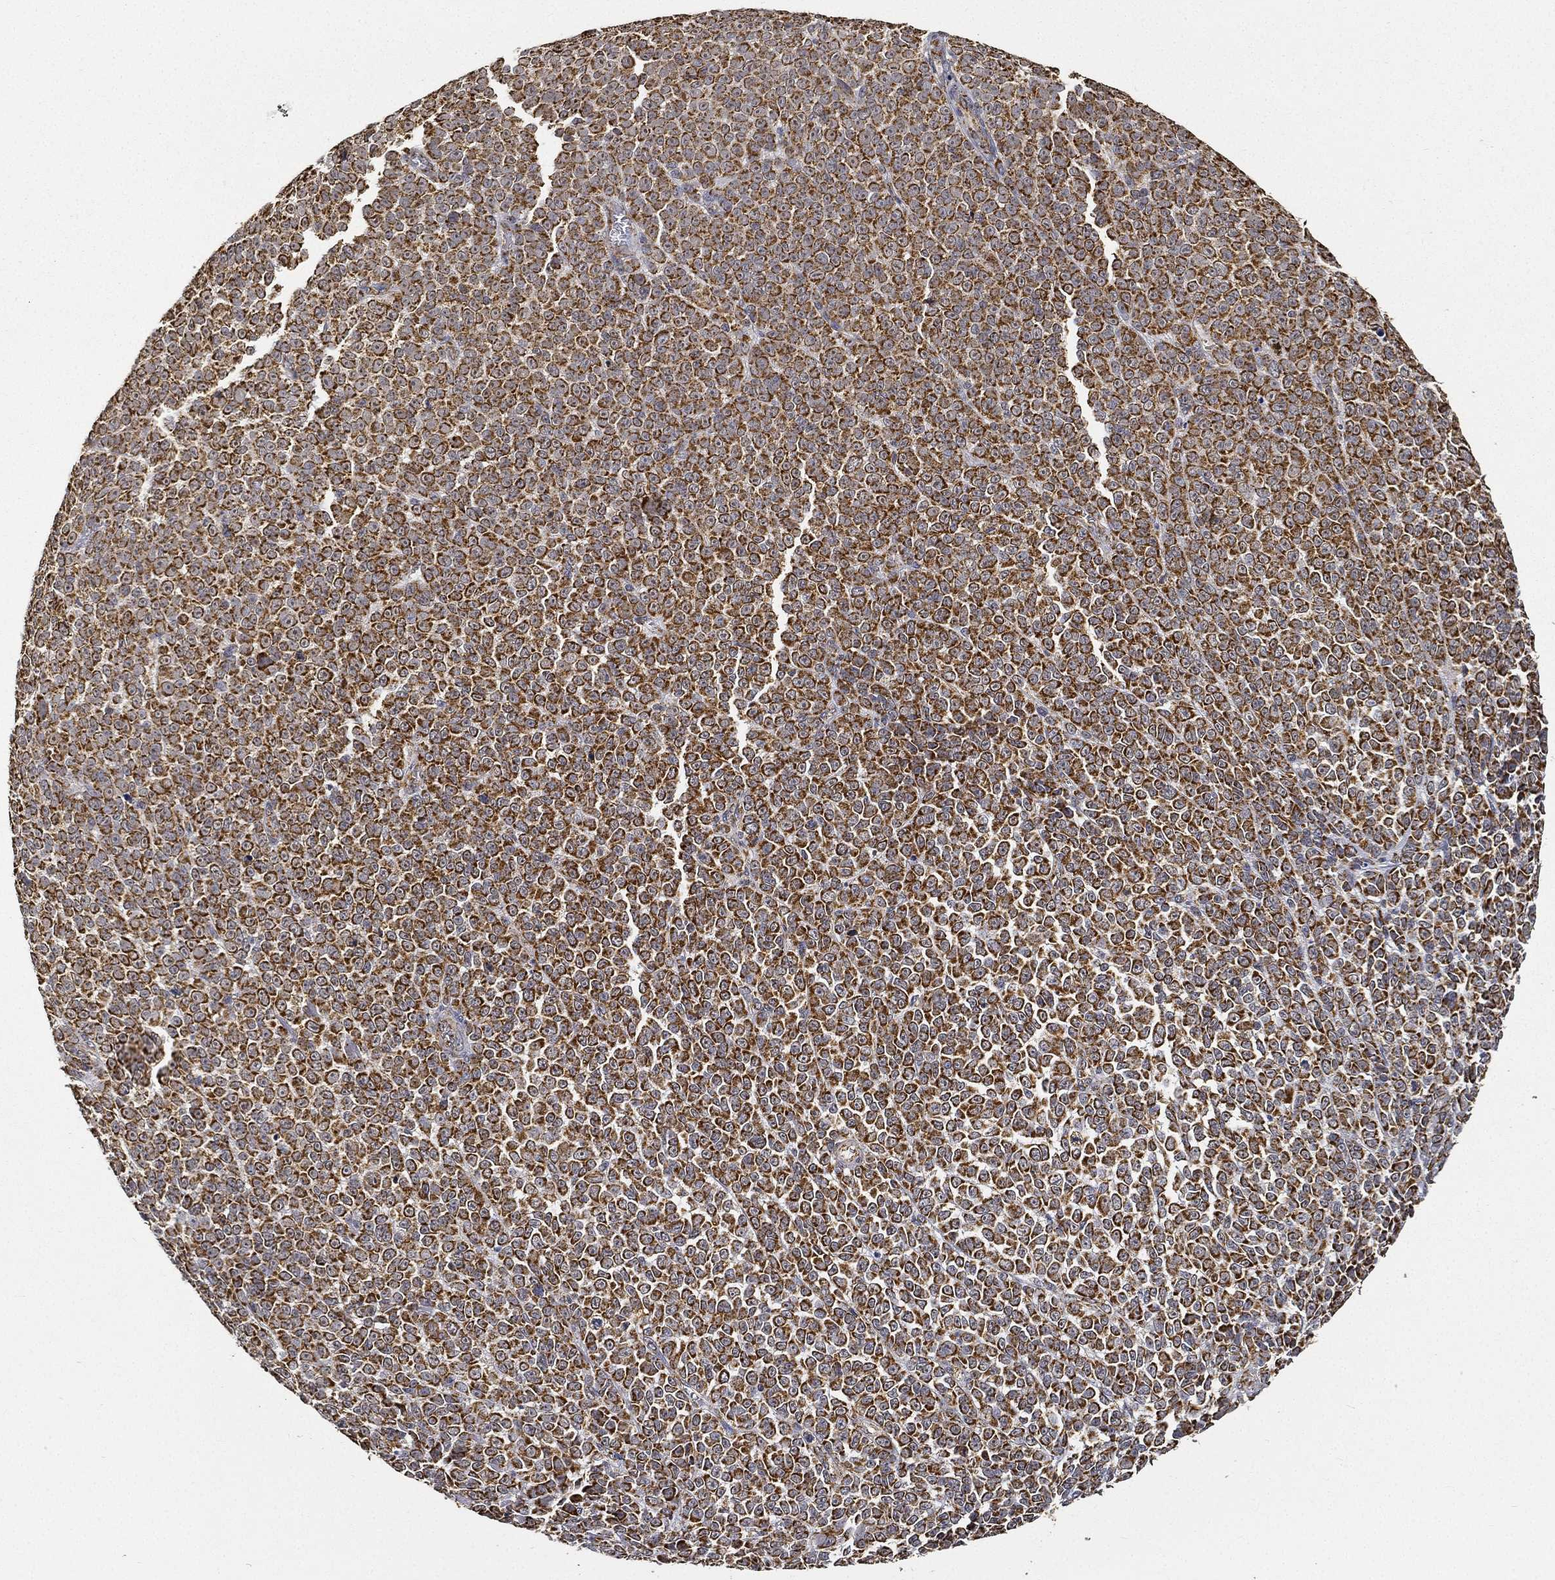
{"staining": {"intensity": "strong", "quantity": ">75%", "location": "cytoplasmic/membranous"}, "tissue": "melanoma", "cell_type": "Tumor cells", "image_type": "cancer", "snomed": [{"axis": "morphology", "description": "Malignant melanoma, NOS"}, {"axis": "topography", "description": "Skin"}], "caption": "About >75% of tumor cells in human melanoma demonstrate strong cytoplasmic/membranous protein positivity as visualized by brown immunohistochemical staining.", "gene": "NDUFAB1", "patient": {"sex": "female", "age": 95}}